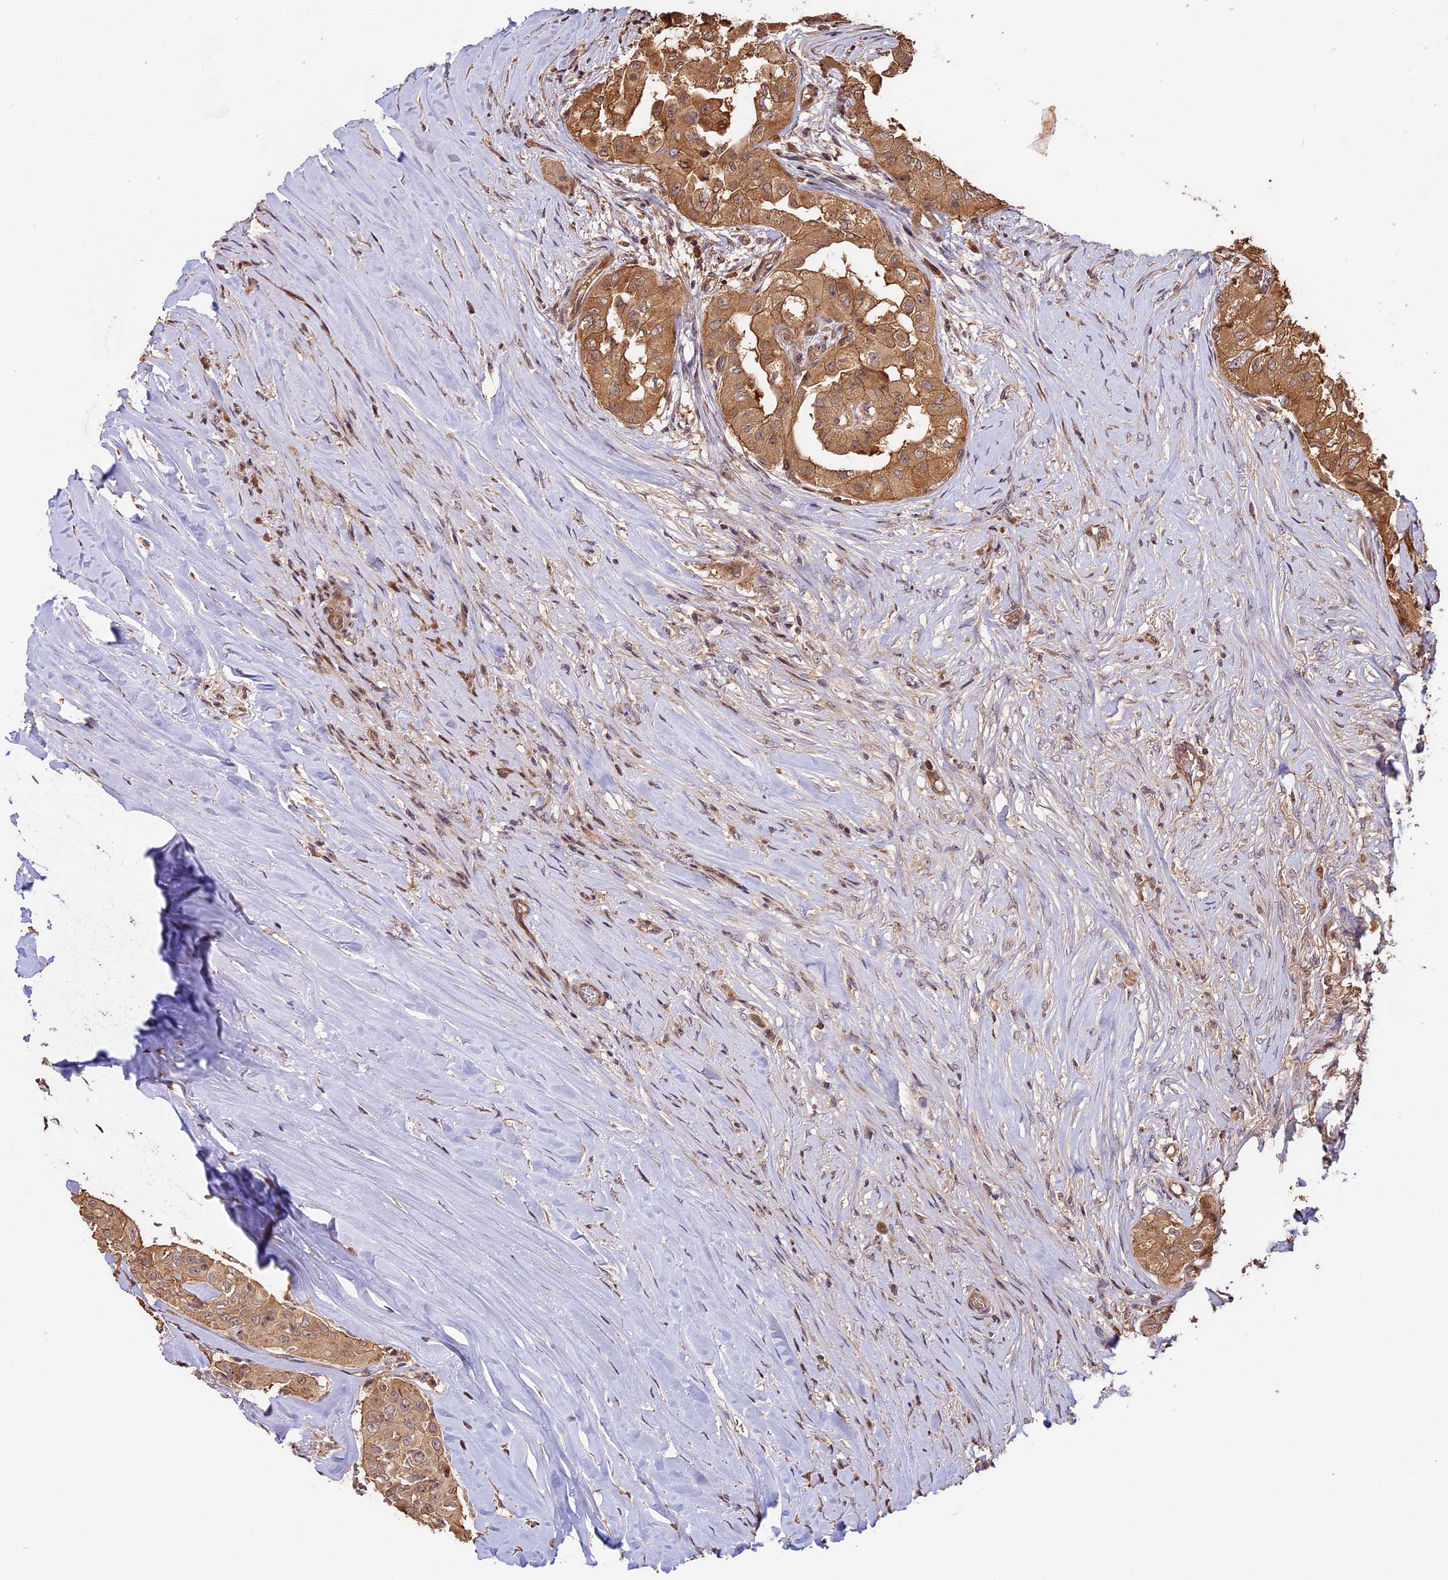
{"staining": {"intensity": "moderate", "quantity": ">75%", "location": "cytoplasmic/membranous"}, "tissue": "thyroid cancer", "cell_type": "Tumor cells", "image_type": "cancer", "snomed": [{"axis": "morphology", "description": "Papillary adenocarcinoma, NOS"}, {"axis": "topography", "description": "Thyroid gland"}], "caption": "Papillary adenocarcinoma (thyroid) stained with a brown dye exhibits moderate cytoplasmic/membranous positive positivity in approximately >75% of tumor cells.", "gene": "PPP1R37", "patient": {"sex": "female", "age": 59}}